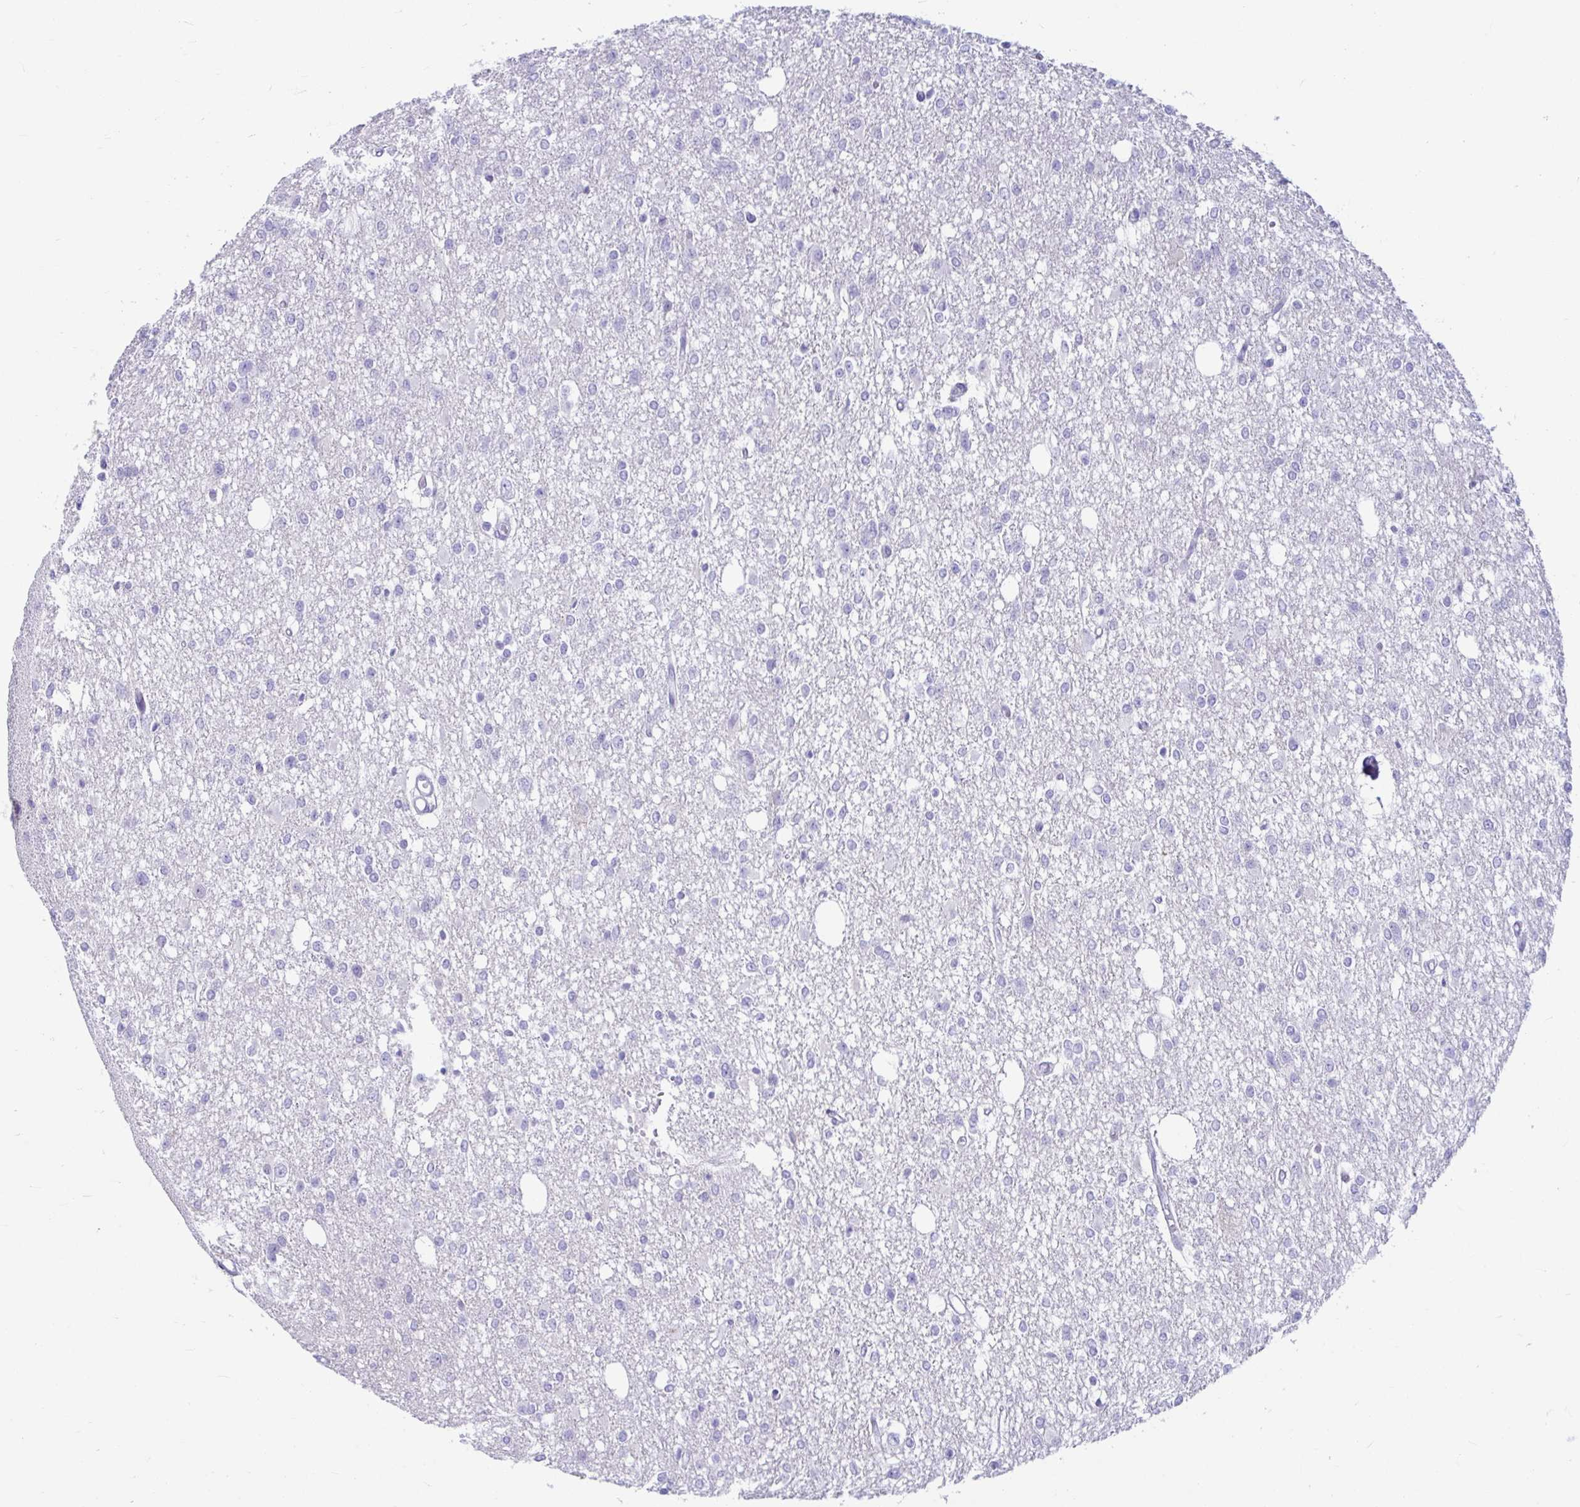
{"staining": {"intensity": "negative", "quantity": "none", "location": "none"}, "tissue": "glioma", "cell_type": "Tumor cells", "image_type": "cancer", "snomed": [{"axis": "morphology", "description": "Glioma, malignant, Low grade"}, {"axis": "topography", "description": "Brain"}], "caption": "An immunohistochemistry (IHC) image of malignant glioma (low-grade) is shown. There is no staining in tumor cells of malignant glioma (low-grade). (DAB (3,3'-diaminobenzidine) immunohistochemistry (IHC), high magnification).", "gene": "ERICH6", "patient": {"sex": "male", "age": 26}}